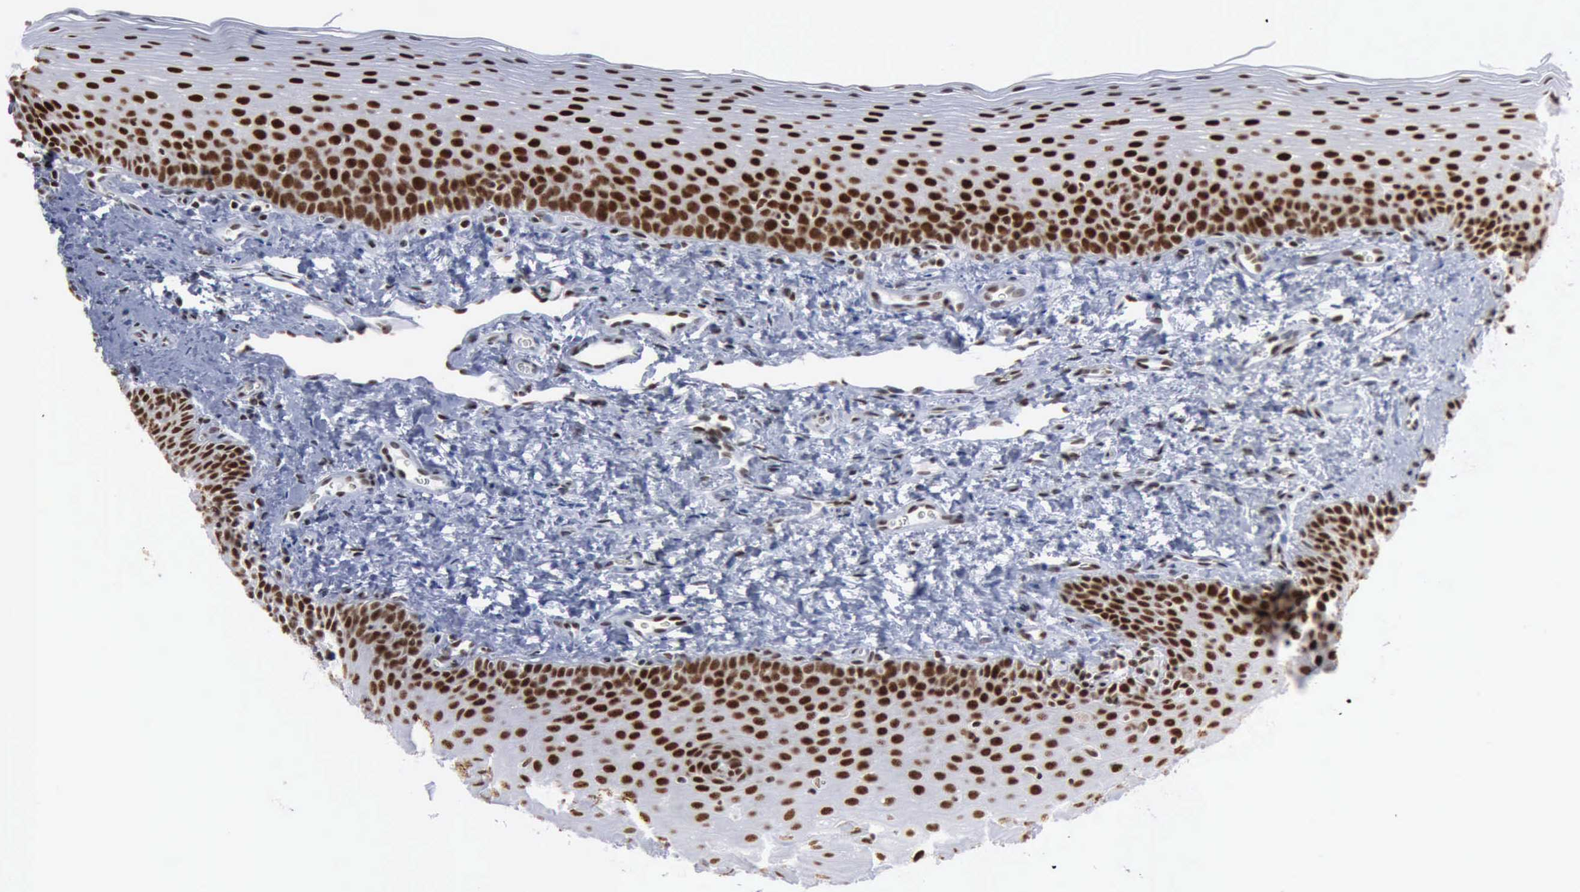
{"staining": {"intensity": "strong", "quantity": ">75%", "location": "nuclear"}, "tissue": "oral mucosa", "cell_type": "Squamous epithelial cells", "image_type": "normal", "snomed": [{"axis": "morphology", "description": "Normal tissue, NOS"}, {"axis": "topography", "description": "Oral tissue"}], "caption": "High-magnification brightfield microscopy of unremarkable oral mucosa stained with DAB (3,3'-diaminobenzidine) (brown) and counterstained with hematoxylin (blue). squamous epithelial cells exhibit strong nuclear staining is present in approximately>75% of cells. Nuclei are stained in blue.", "gene": "XPA", "patient": {"sex": "male", "age": 20}}